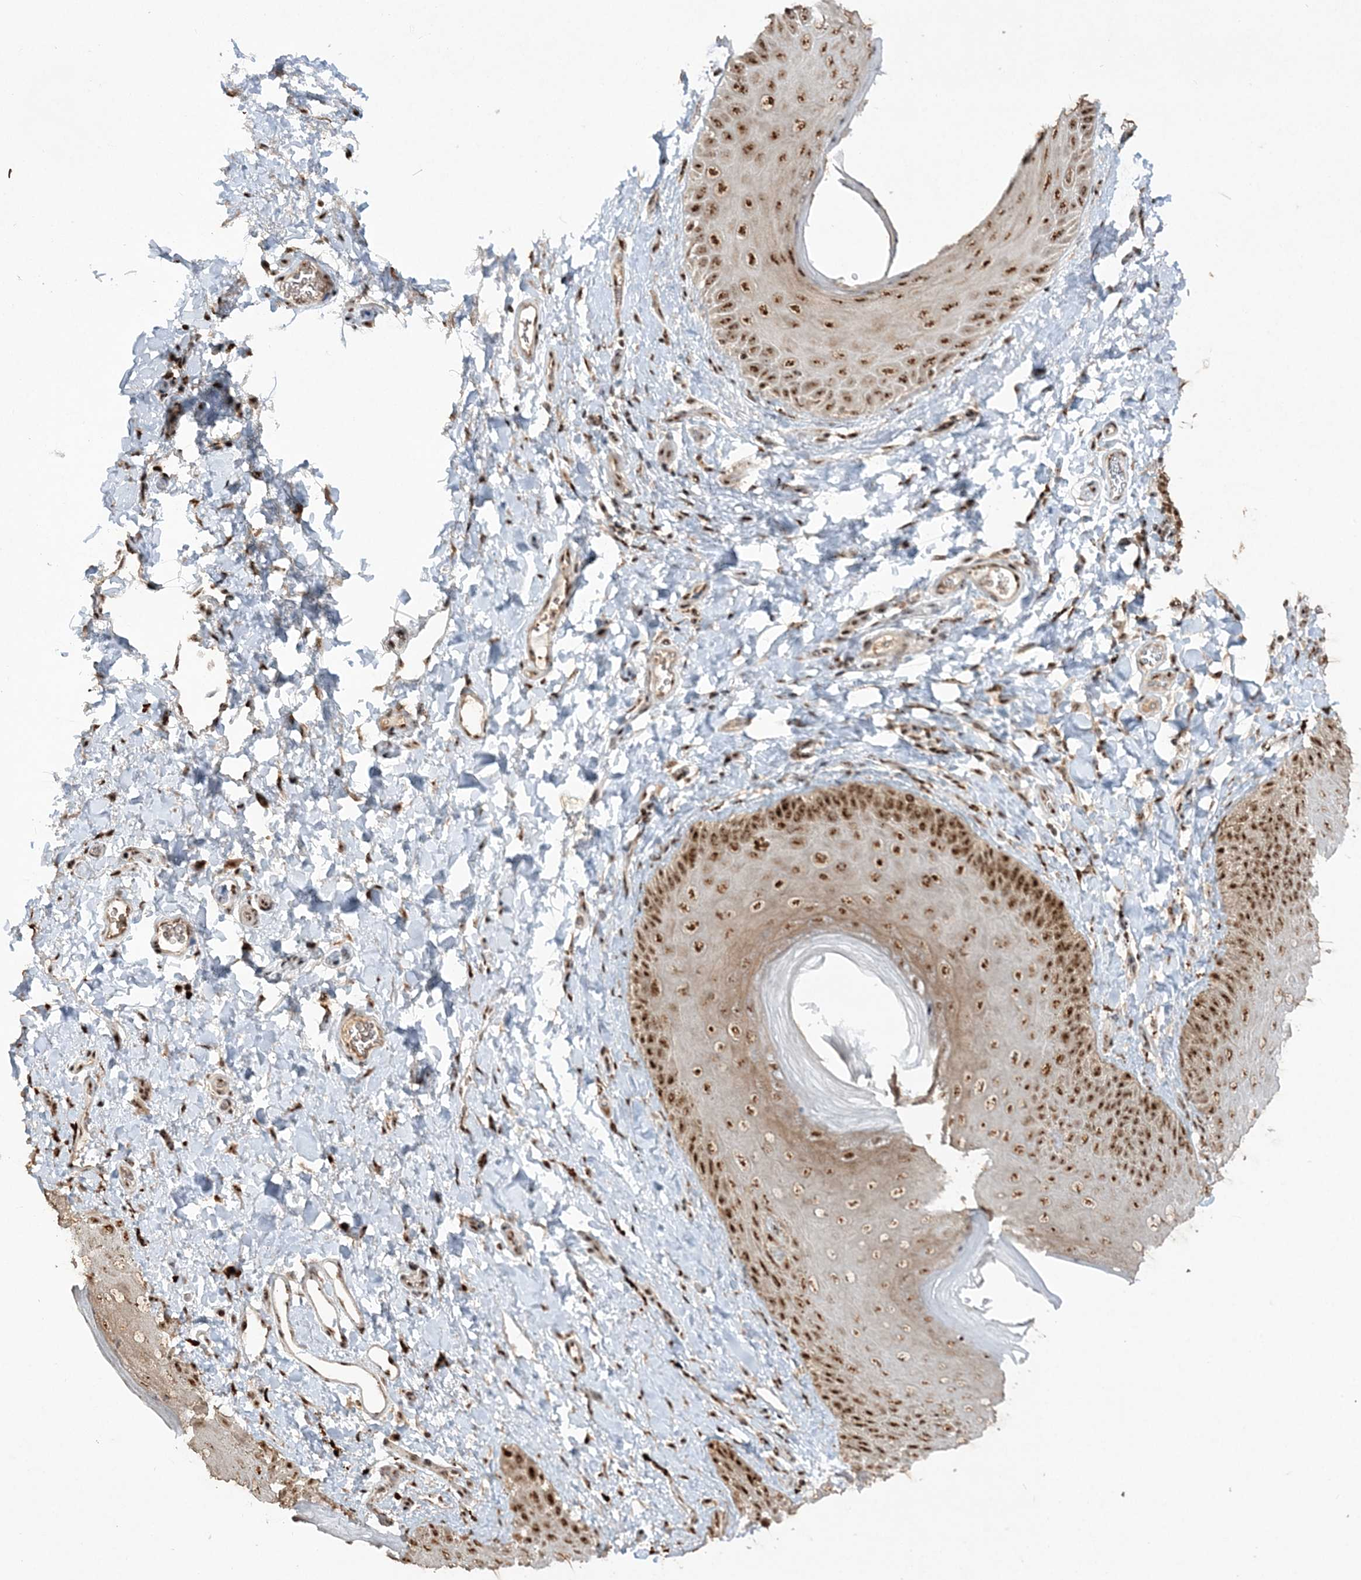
{"staining": {"intensity": "strong", "quantity": ">75%", "location": "nuclear"}, "tissue": "skin", "cell_type": "Epidermal cells", "image_type": "normal", "snomed": [{"axis": "morphology", "description": "Normal tissue, NOS"}, {"axis": "topography", "description": "Anal"}], "caption": "Skin stained with IHC demonstrates strong nuclear expression in about >75% of epidermal cells. (IHC, brightfield microscopy, high magnification).", "gene": "POLR3B", "patient": {"sex": "male", "age": 44}}